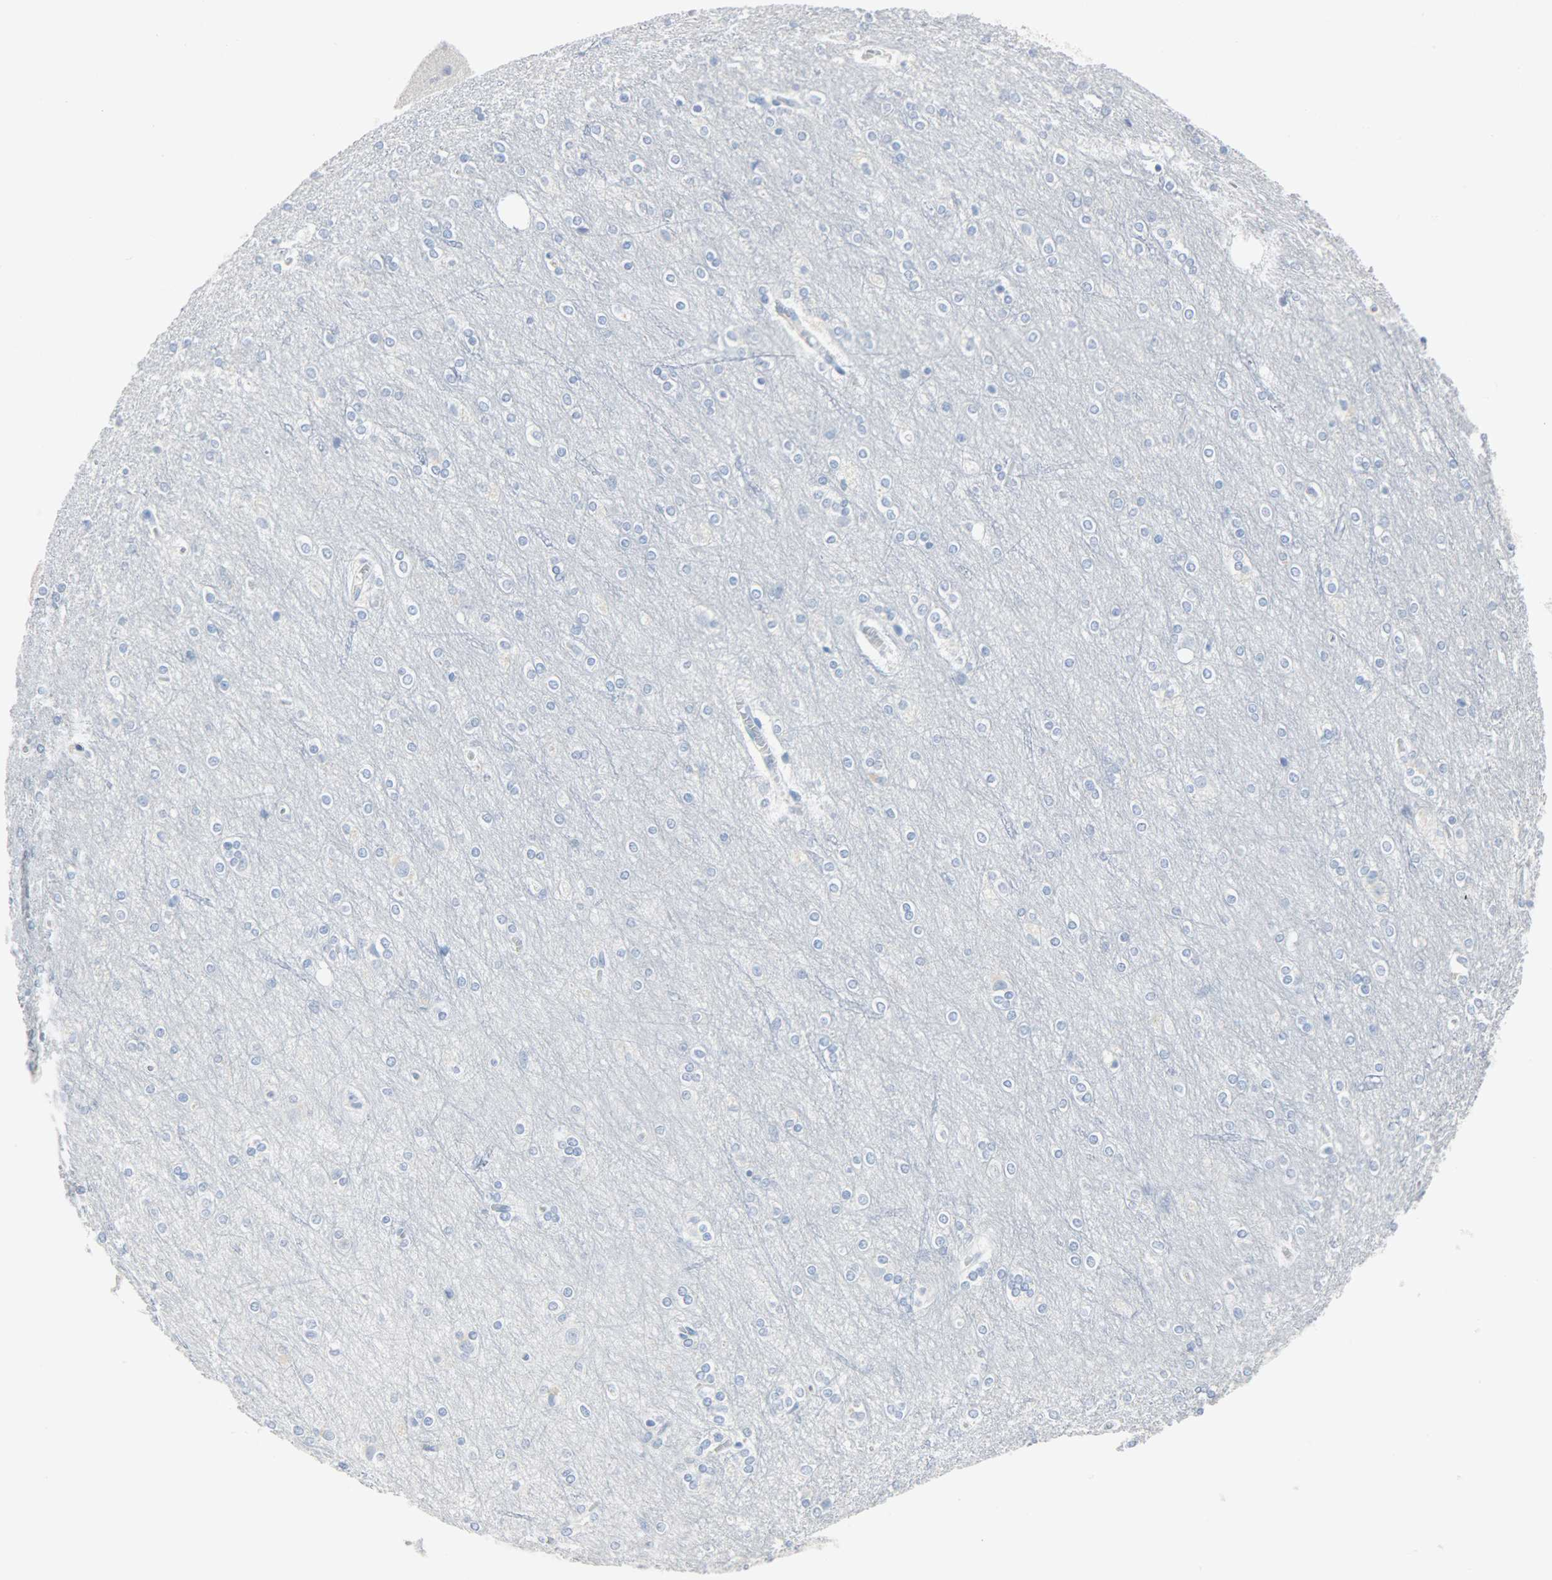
{"staining": {"intensity": "negative", "quantity": "none", "location": "none"}, "tissue": "cerebral cortex", "cell_type": "Endothelial cells", "image_type": "normal", "snomed": [{"axis": "morphology", "description": "Normal tissue, NOS"}, {"axis": "topography", "description": "Cerebral cortex"}], "caption": "Human cerebral cortex stained for a protein using immunohistochemistry displays no positivity in endothelial cells.", "gene": "HELLS", "patient": {"sex": "female", "age": 54}}